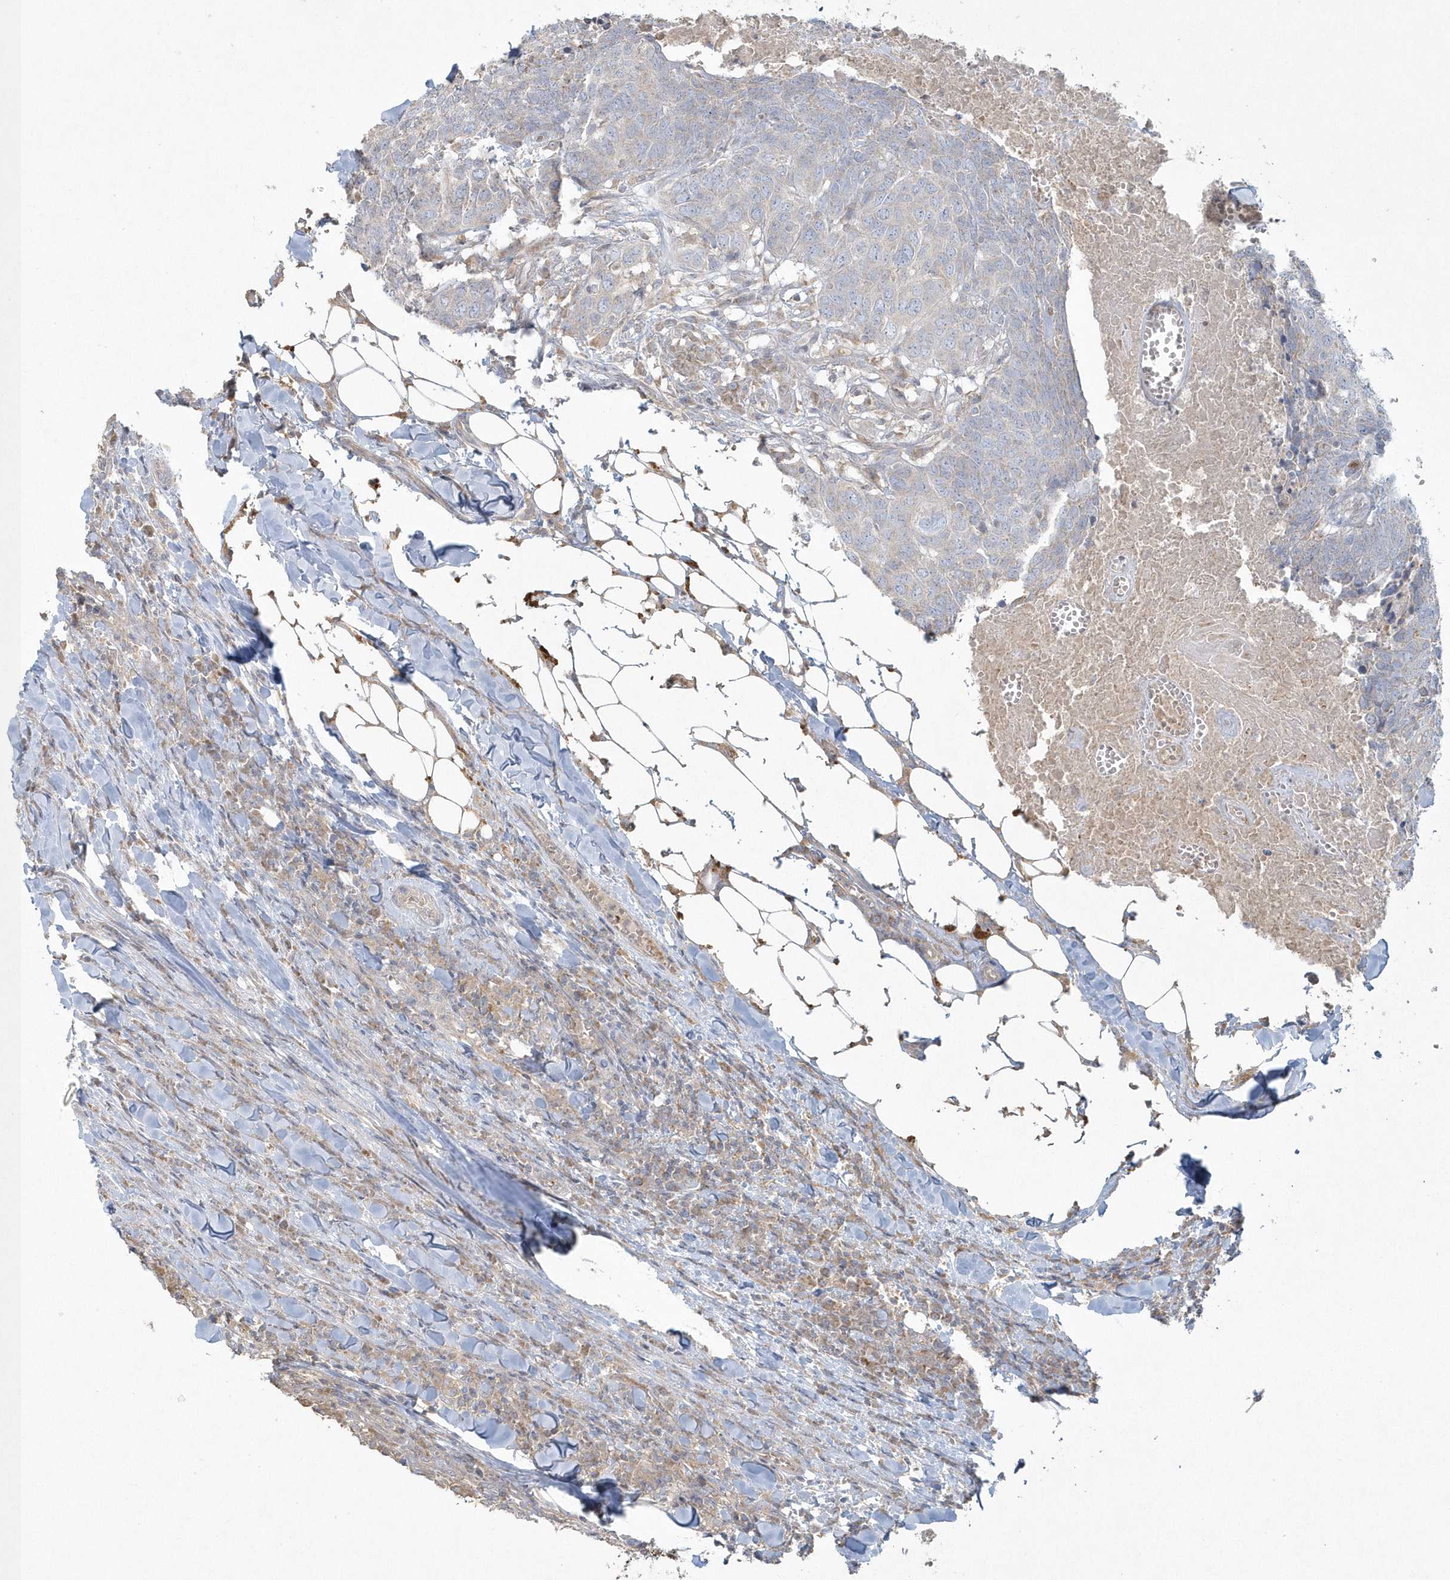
{"staining": {"intensity": "negative", "quantity": "none", "location": "none"}, "tissue": "head and neck cancer", "cell_type": "Tumor cells", "image_type": "cancer", "snomed": [{"axis": "morphology", "description": "Squamous cell carcinoma, NOS"}, {"axis": "topography", "description": "Head-Neck"}], "caption": "Tumor cells are negative for brown protein staining in head and neck cancer (squamous cell carcinoma).", "gene": "BLTP3A", "patient": {"sex": "male", "age": 66}}